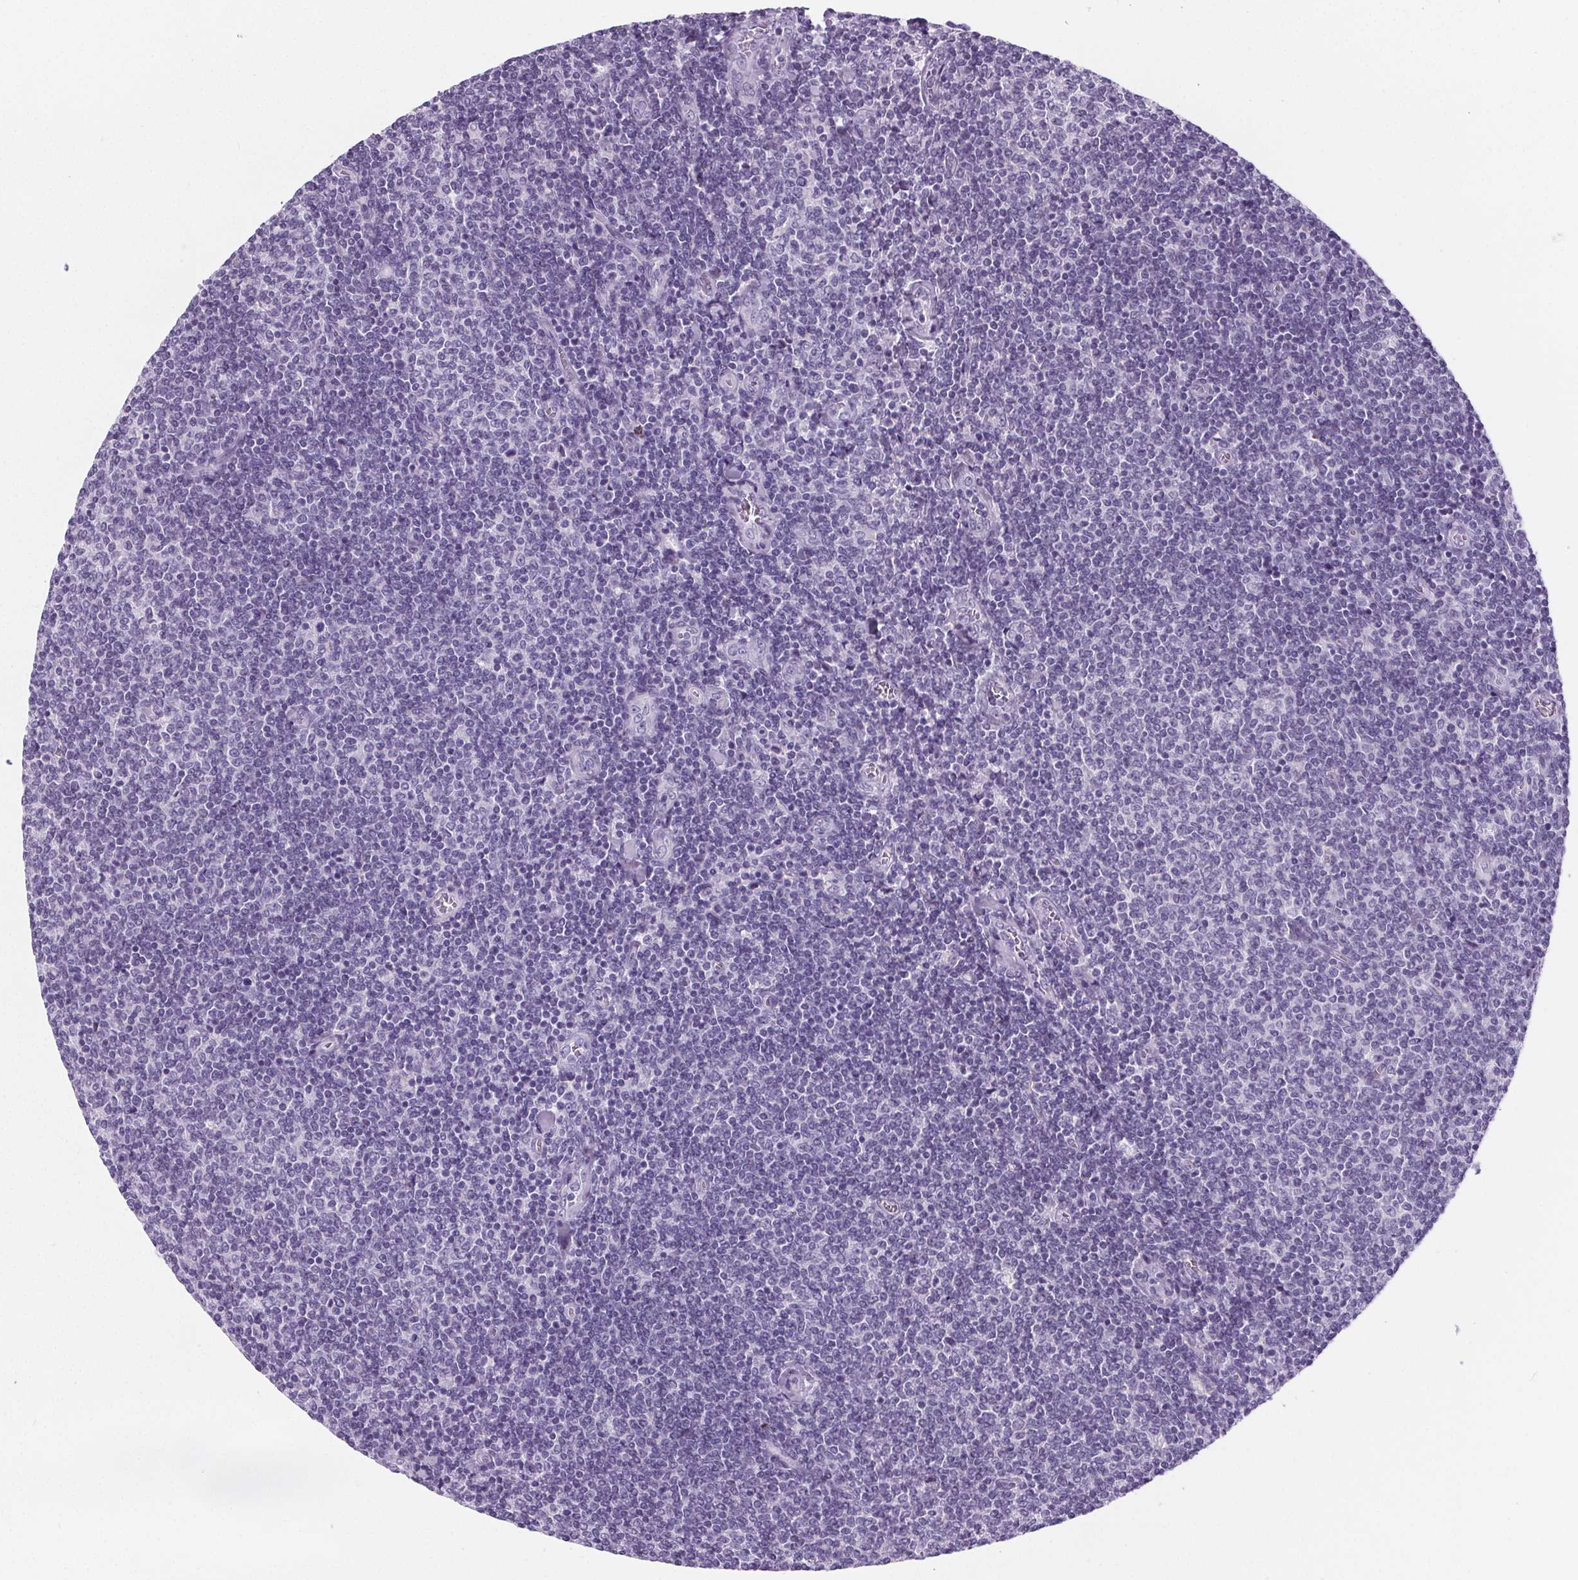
{"staining": {"intensity": "negative", "quantity": "none", "location": "none"}, "tissue": "lymphoma", "cell_type": "Tumor cells", "image_type": "cancer", "snomed": [{"axis": "morphology", "description": "Malignant lymphoma, non-Hodgkin's type, Low grade"}, {"axis": "topography", "description": "Lymph node"}], "caption": "High magnification brightfield microscopy of malignant lymphoma, non-Hodgkin's type (low-grade) stained with DAB (brown) and counterstained with hematoxylin (blue): tumor cells show no significant staining.", "gene": "ADRB1", "patient": {"sex": "male", "age": 52}}